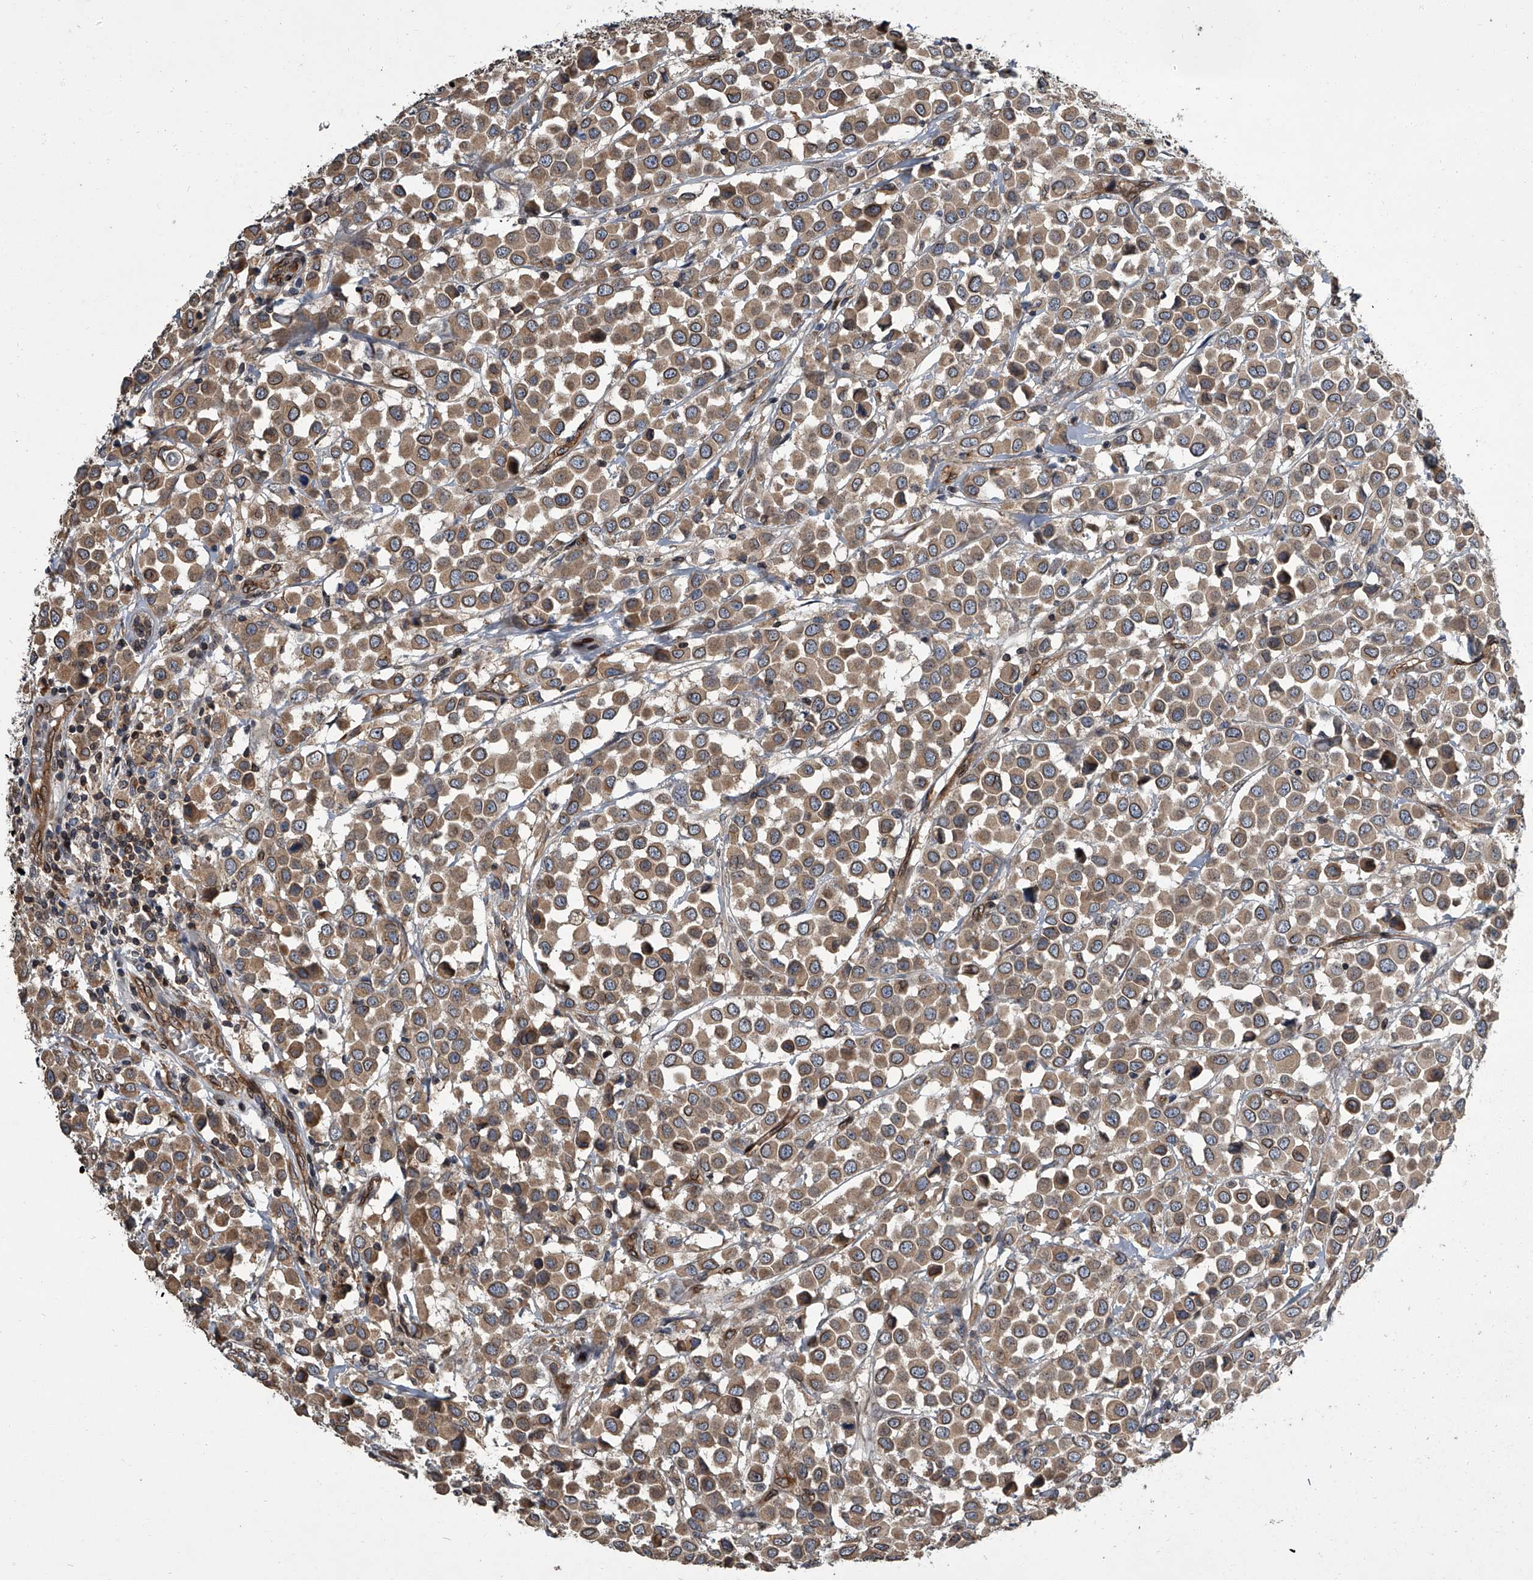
{"staining": {"intensity": "moderate", "quantity": ">75%", "location": "cytoplasmic/membranous,nuclear"}, "tissue": "breast cancer", "cell_type": "Tumor cells", "image_type": "cancer", "snomed": [{"axis": "morphology", "description": "Duct carcinoma"}, {"axis": "topography", "description": "Breast"}], "caption": "Immunohistochemical staining of breast intraductal carcinoma shows moderate cytoplasmic/membranous and nuclear protein expression in about >75% of tumor cells.", "gene": "LRRC8C", "patient": {"sex": "female", "age": 61}}